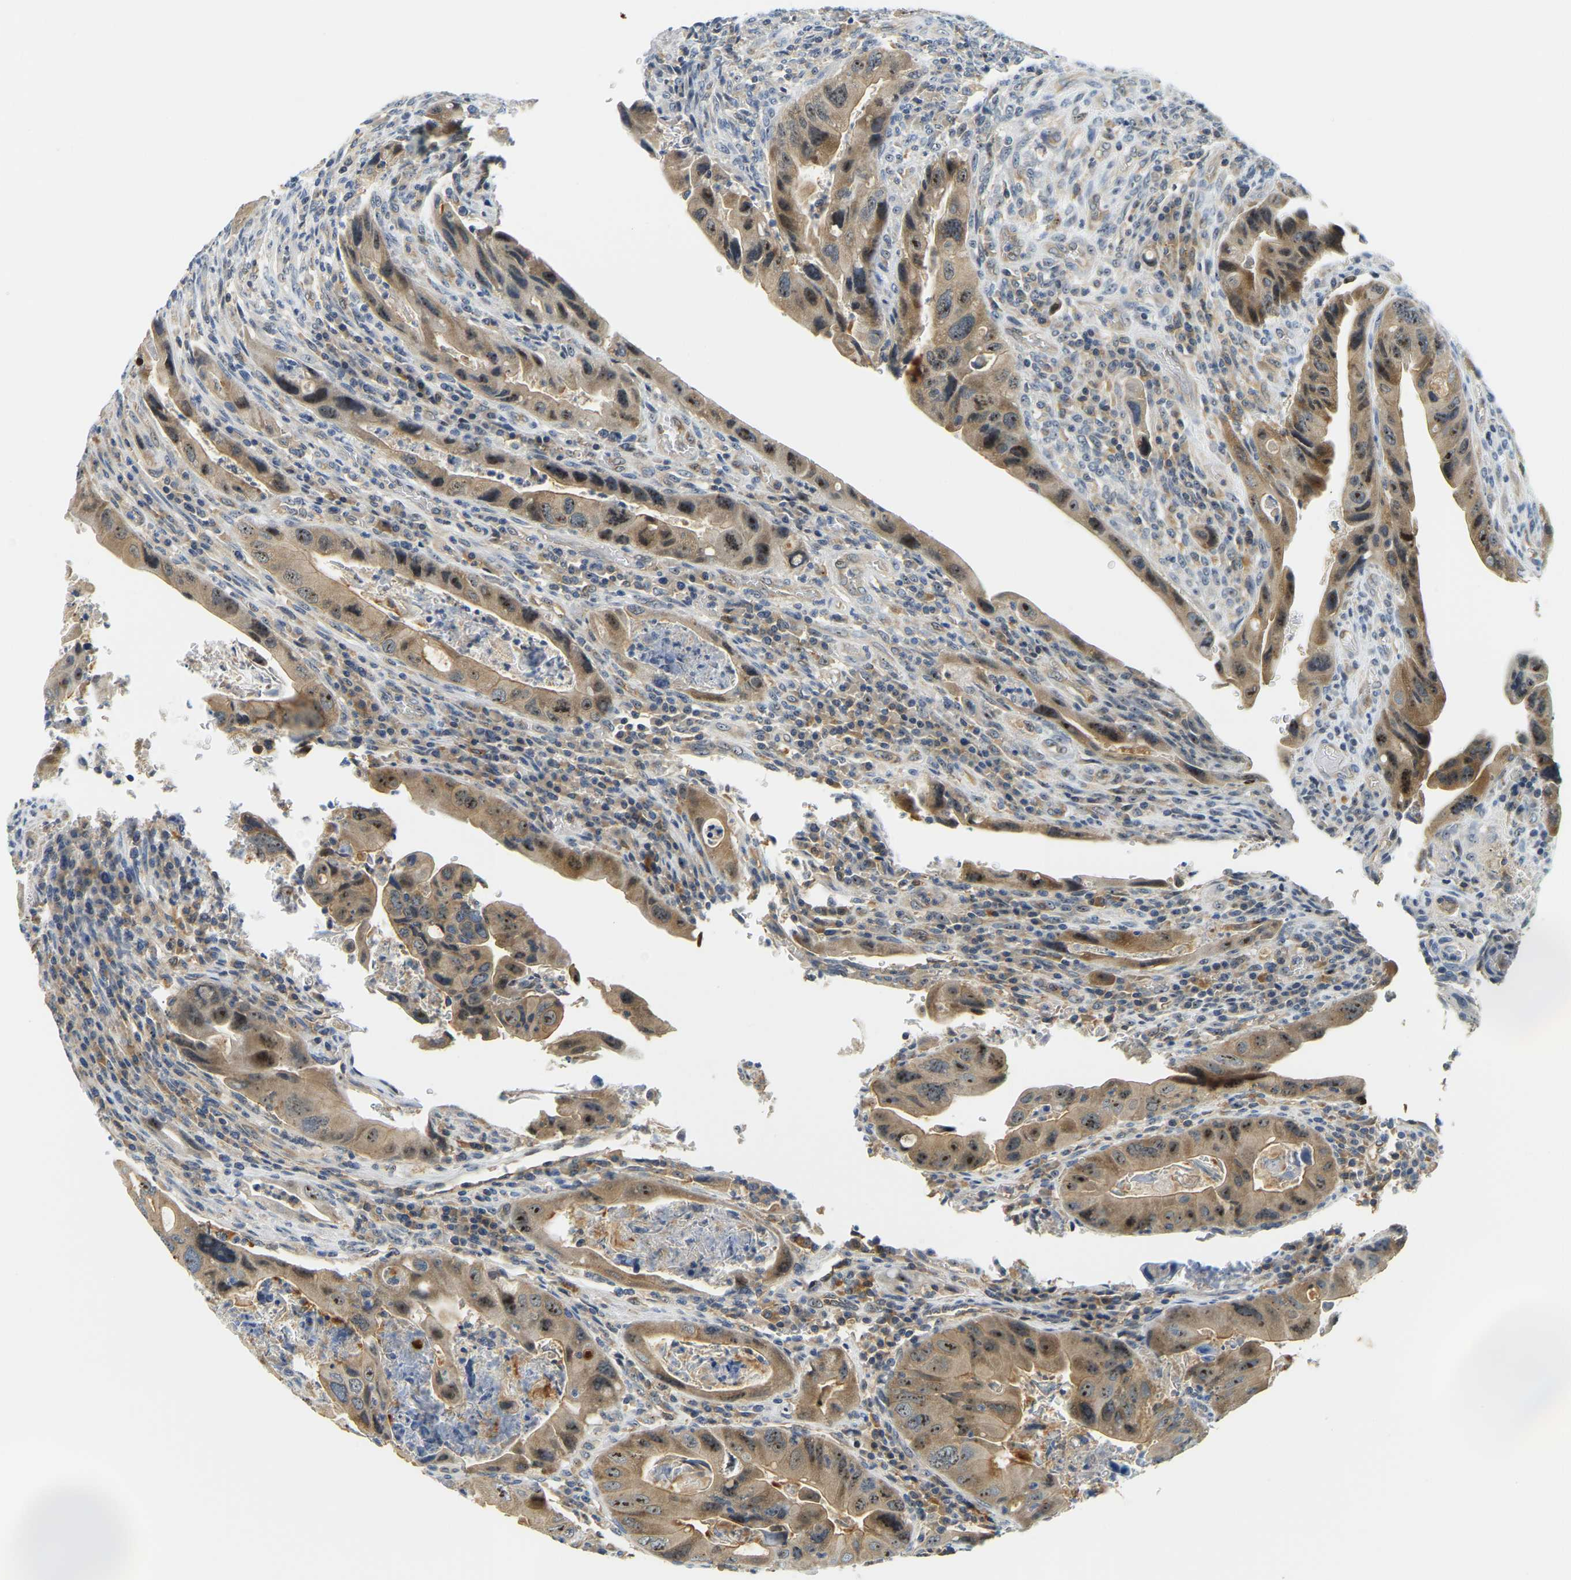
{"staining": {"intensity": "moderate", "quantity": "25%-75%", "location": "cytoplasmic/membranous,nuclear"}, "tissue": "colorectal cancer", "cell_type": "Tumor cells", "image_type": "cancer", "snomed": [{"axis": "morphology", "description": "Adenocarcinoma, NOS"}, {"axis": "topography", "description": "Rectum"}], "caption": "Immunohistochemical staining of human adenocarcinoma (colorectal) exhibits moderate cytoplasmic/membranous and nuclear protein staining in approximately 25%-75% of tumor cells. (DAB (3,3'-diaminobenzidine) = brown stain, brightfield microscopy at high magnification).", "gene": "RRP1", "patient": {"sex": "female", "age": 57}}